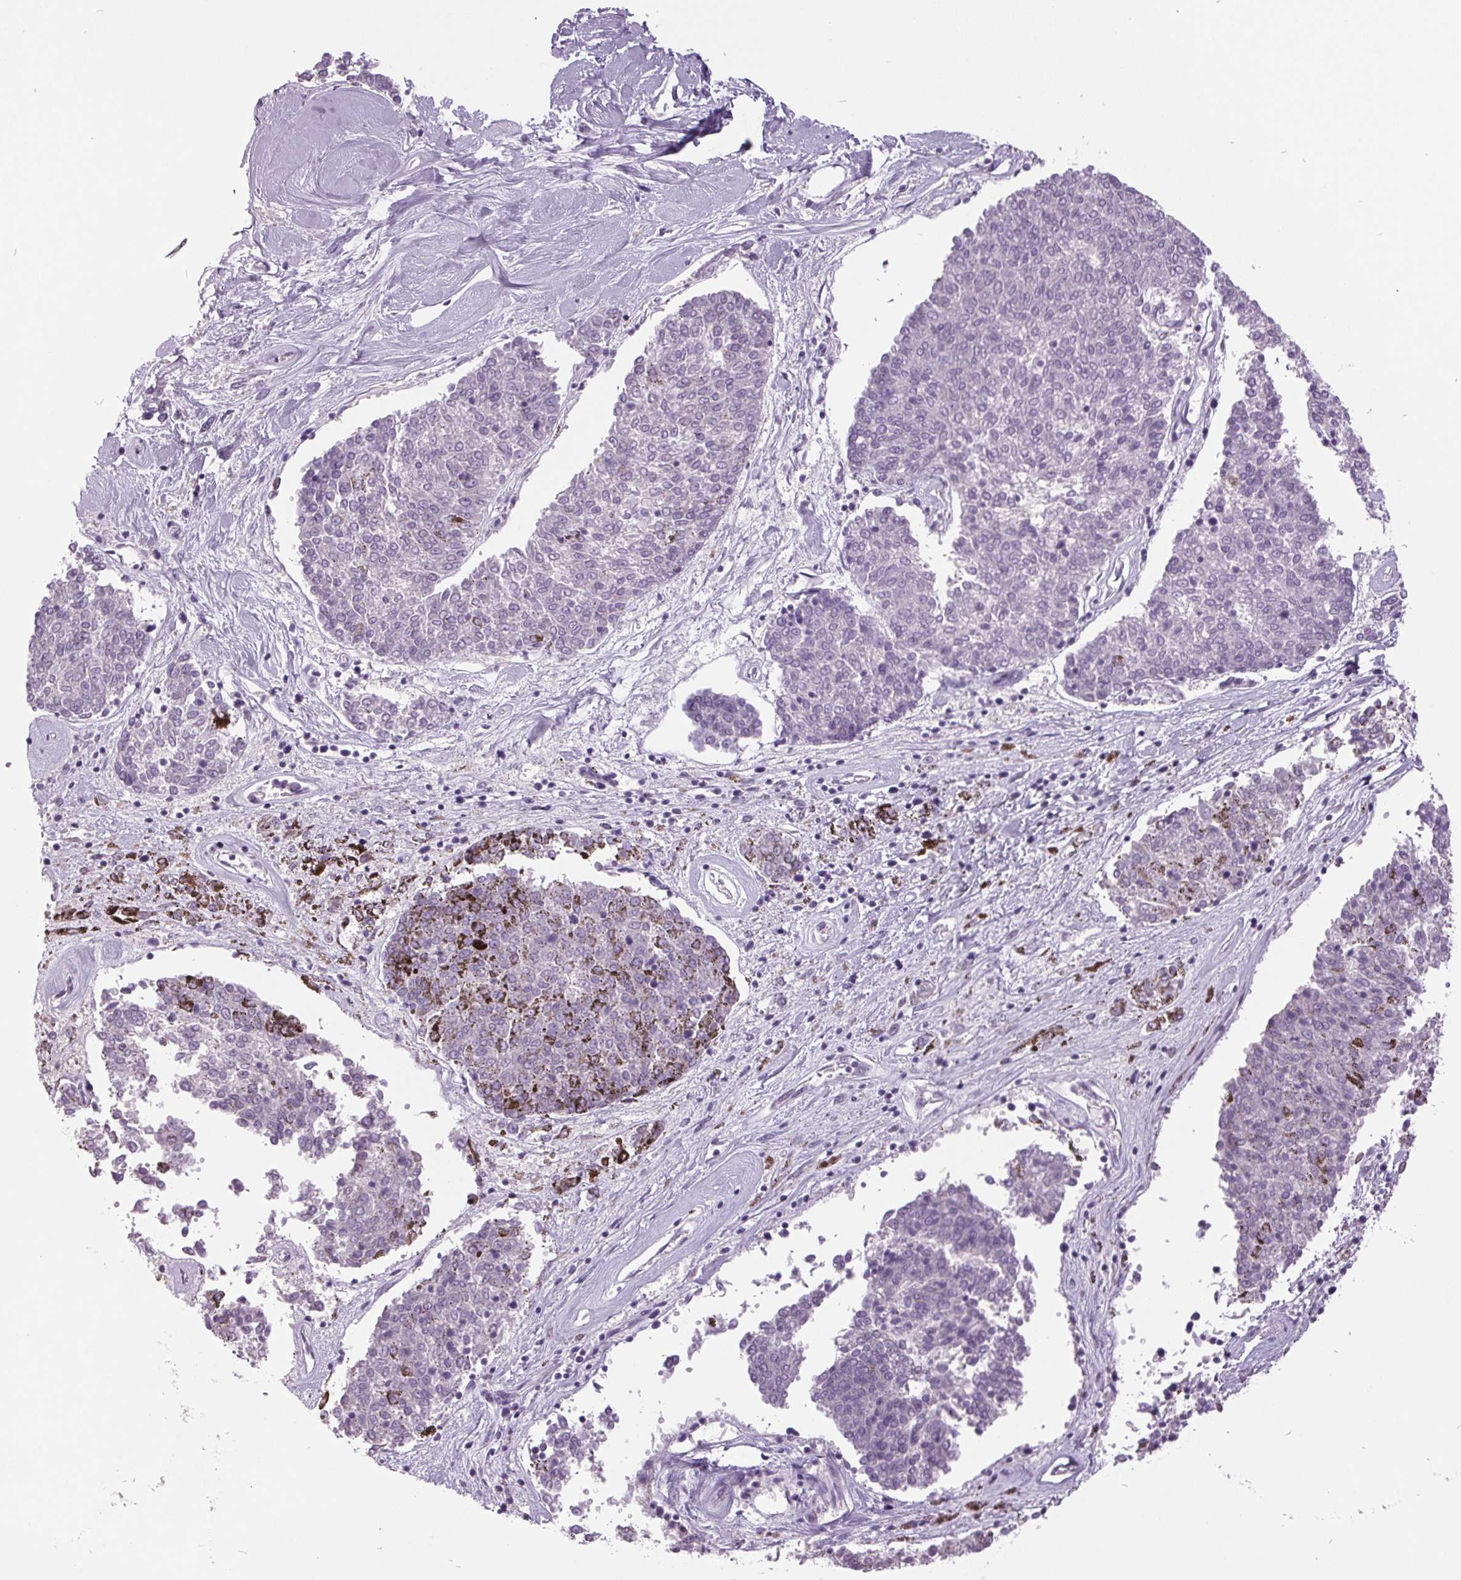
{"staining": {"intensity": "negative", "quantity": "none", "location": "none"}, "tissue": "melanoma", "cell_type": "Tumor cells", "image_type": "cancer", "snomed": [{"axis": "morphology", "description": "Malignant melanoma, NOS"}, {"axis": "topography", "description": "Skin"}], "caption": "Immunohistochemical staining of human melanoma demonstrates no significant staining in tumor cells.", "gene": "C2orf16", "patient": {"sex": "female", "age": 72}}